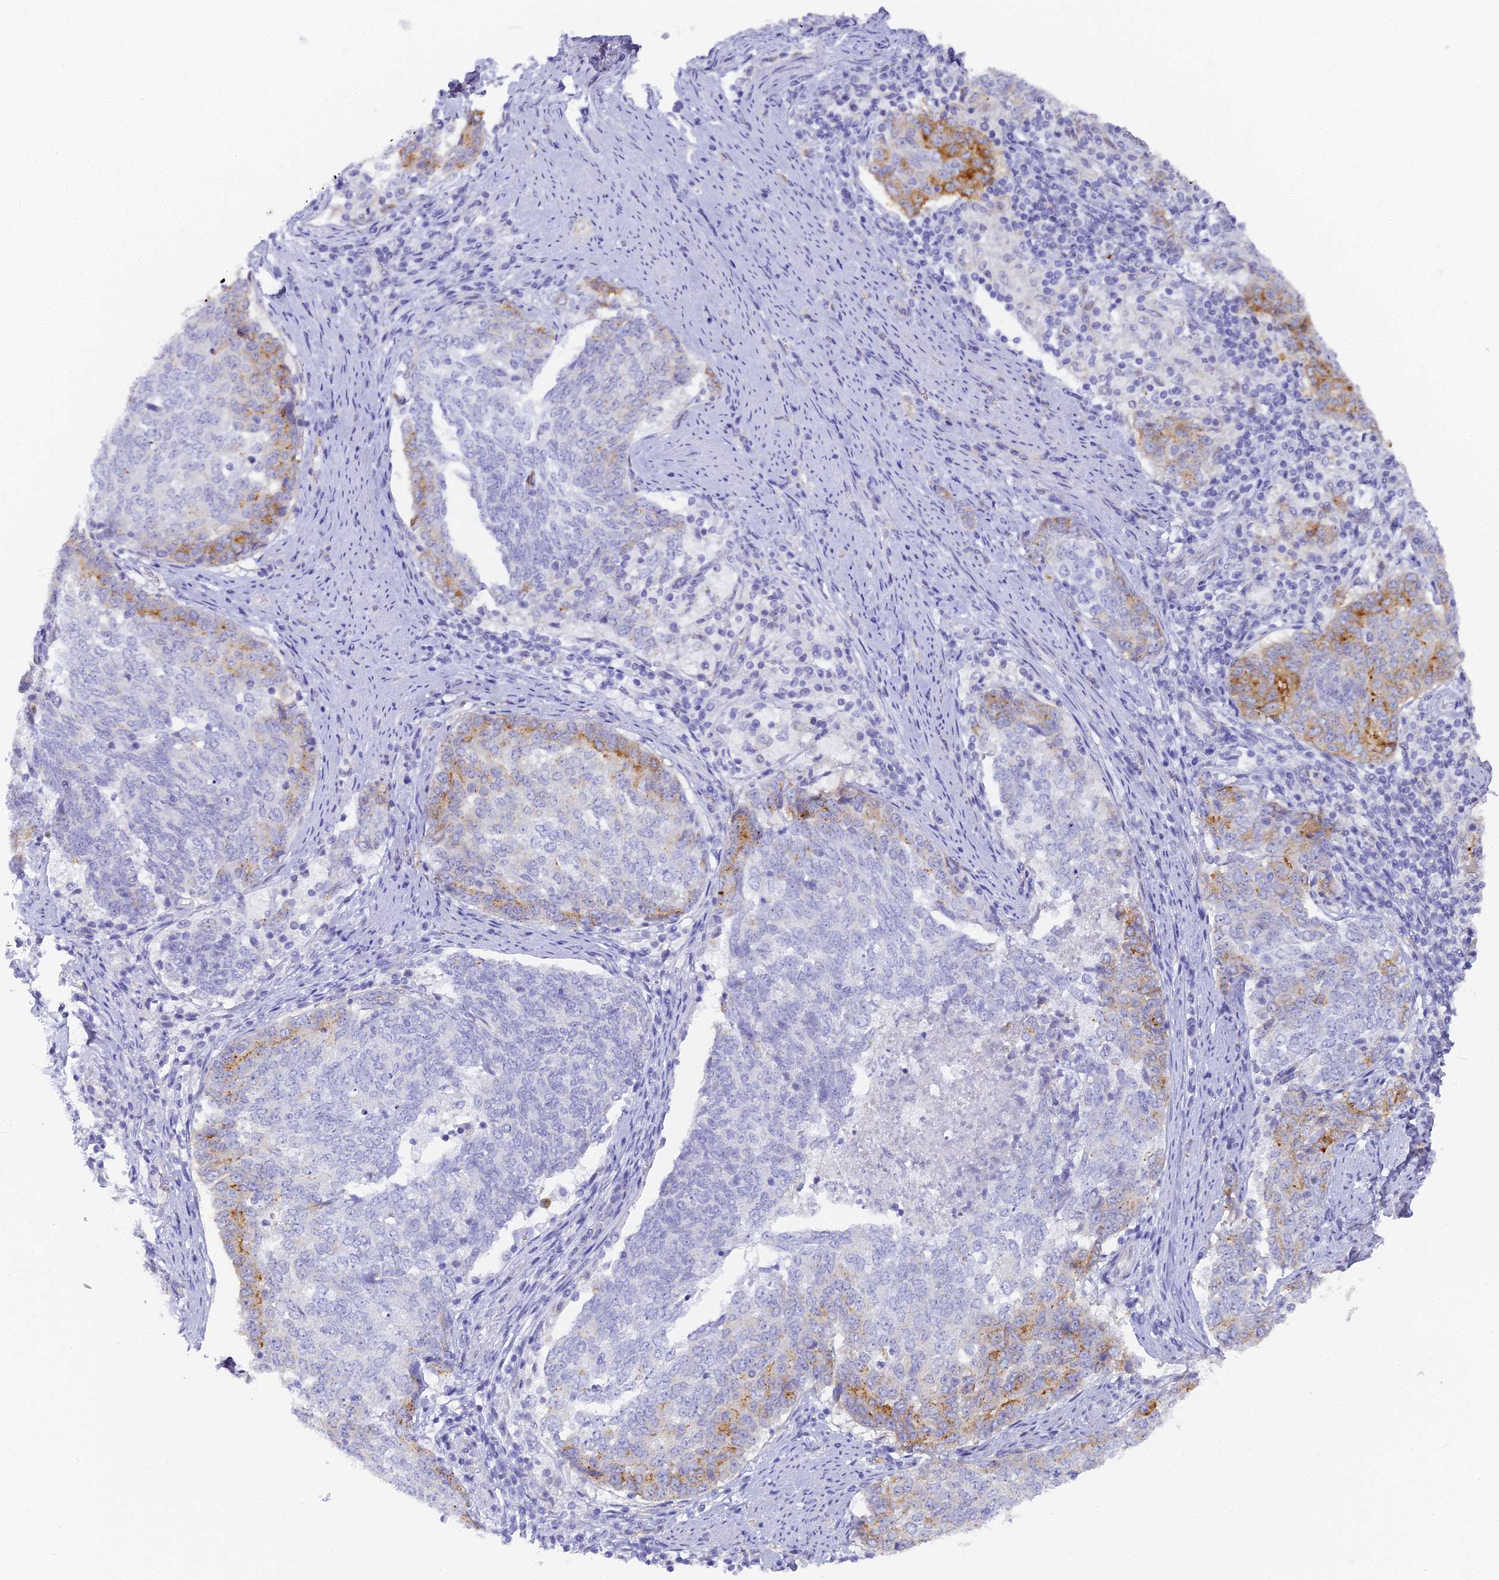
{"staining": {"intensity": "moderate", "quantity": "<25%", "location": "cytoplasmic/membranous"}, "tissue": "endometrial cancer", "cell_type": "Tumor cells", "image_type": "cancer", "snomed": [{"axis": "morphology", "description": "Adenocarcinoma, NOS"}, {"axis": "topography", "description": "Endometrium"}], "caption": "Moderate cytoplasmic/membranous positivity for a protein is appreciated in approximately <25% of tumor cells of endometrial cancer (adenocarcinoma) using immunohistochemistry (IHC).", "gene": "GJA1", "patient": {"sex": "female", "age": 80}}